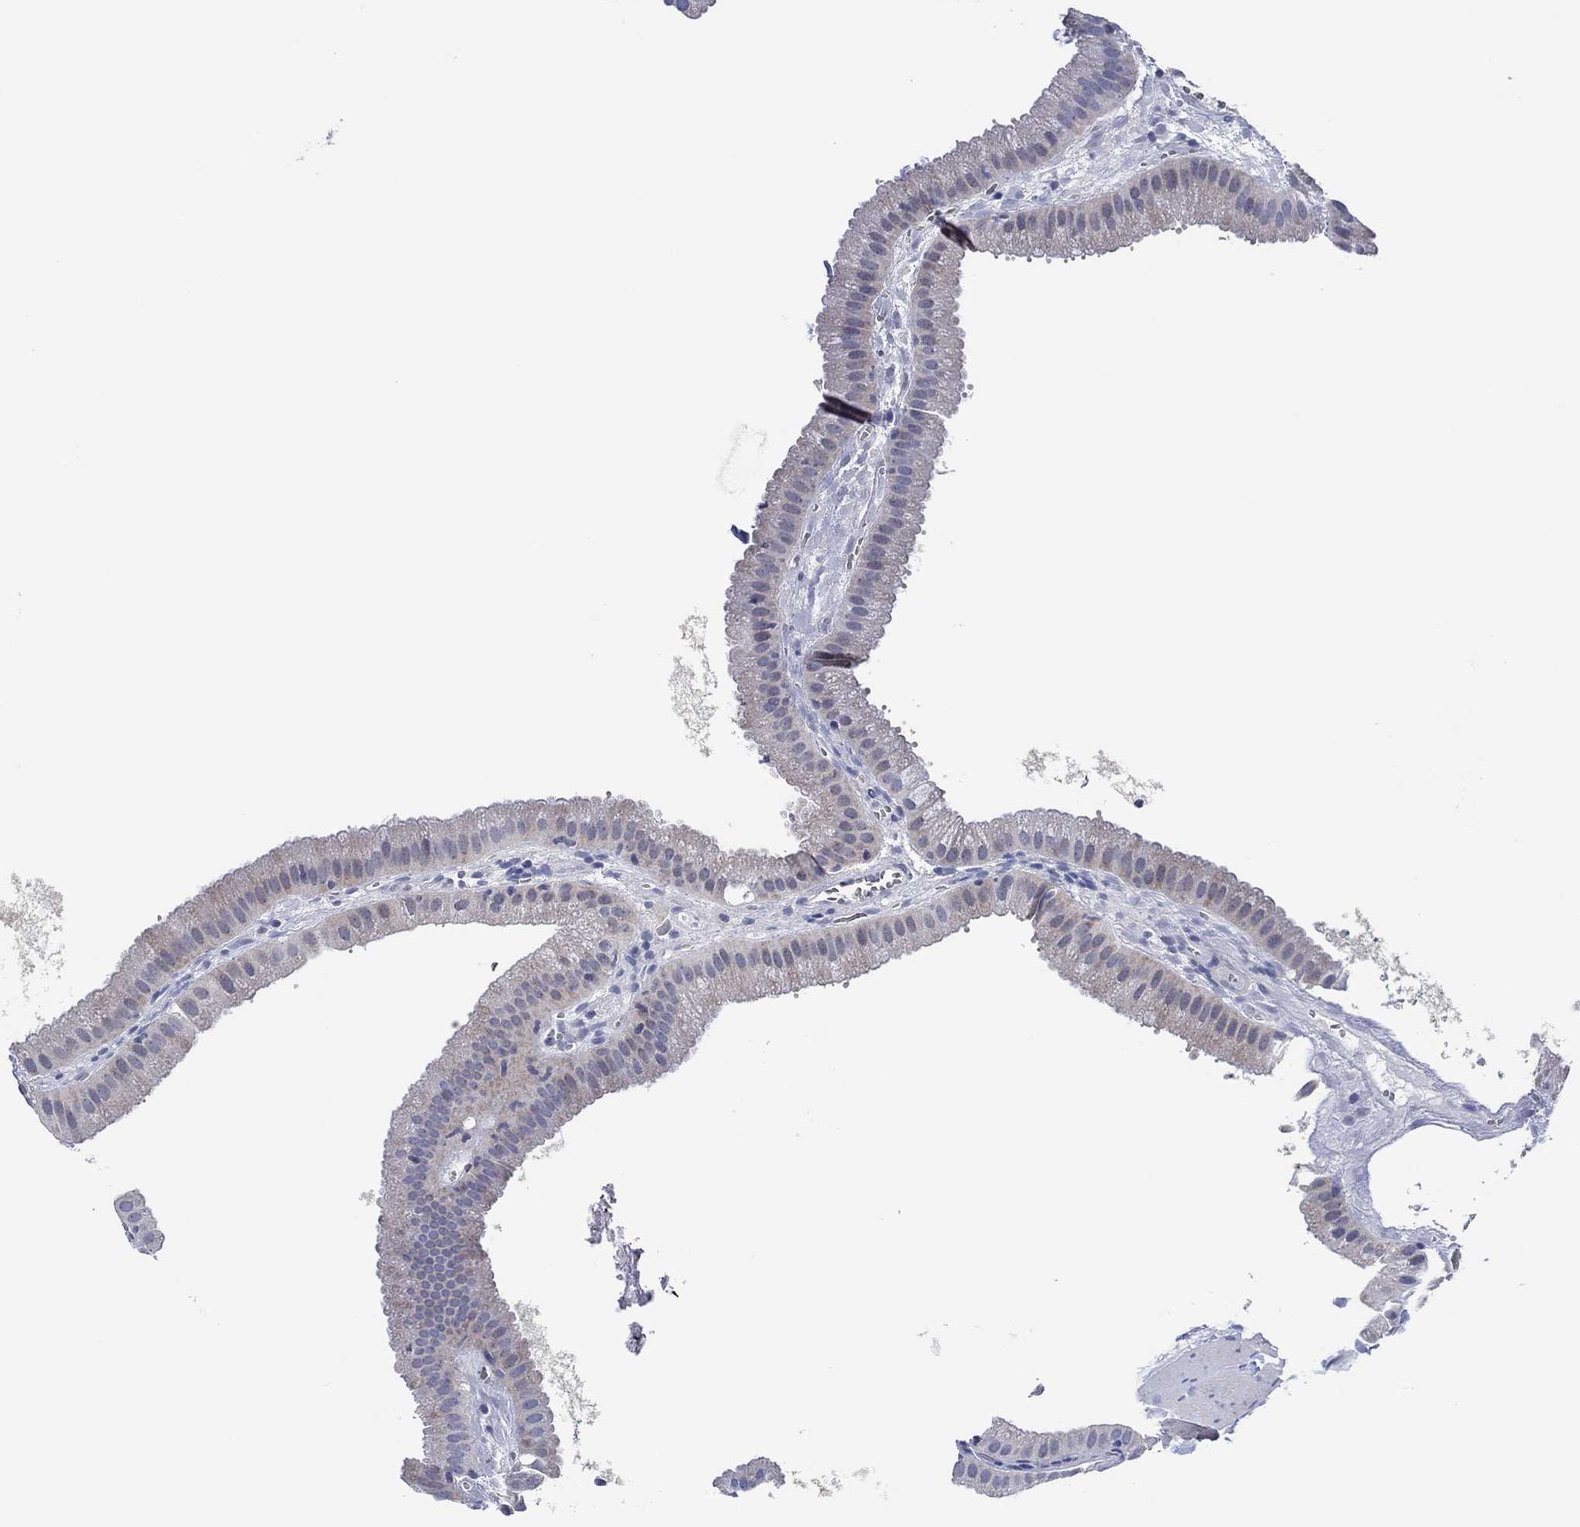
{"staining": {"intensity": "negative", "quantity": "none", "location": "none"}, "tissue": "gallbladder", "cell_type": "Glandular cells", "image_type": "normal", "snomed": [{"axis": "morphology", "description": "Normal tissue, NOS"}, {"axis": "topography", "description": "Gallbladder"}], "caption": "DAB (3,3'-diaminobenzidine) immunohistochemical staining of benign human gallbladder displays no significant staining in glandular cells.", "gene": "PRRT3", "patient": {"sex": "male", "age": 67}}